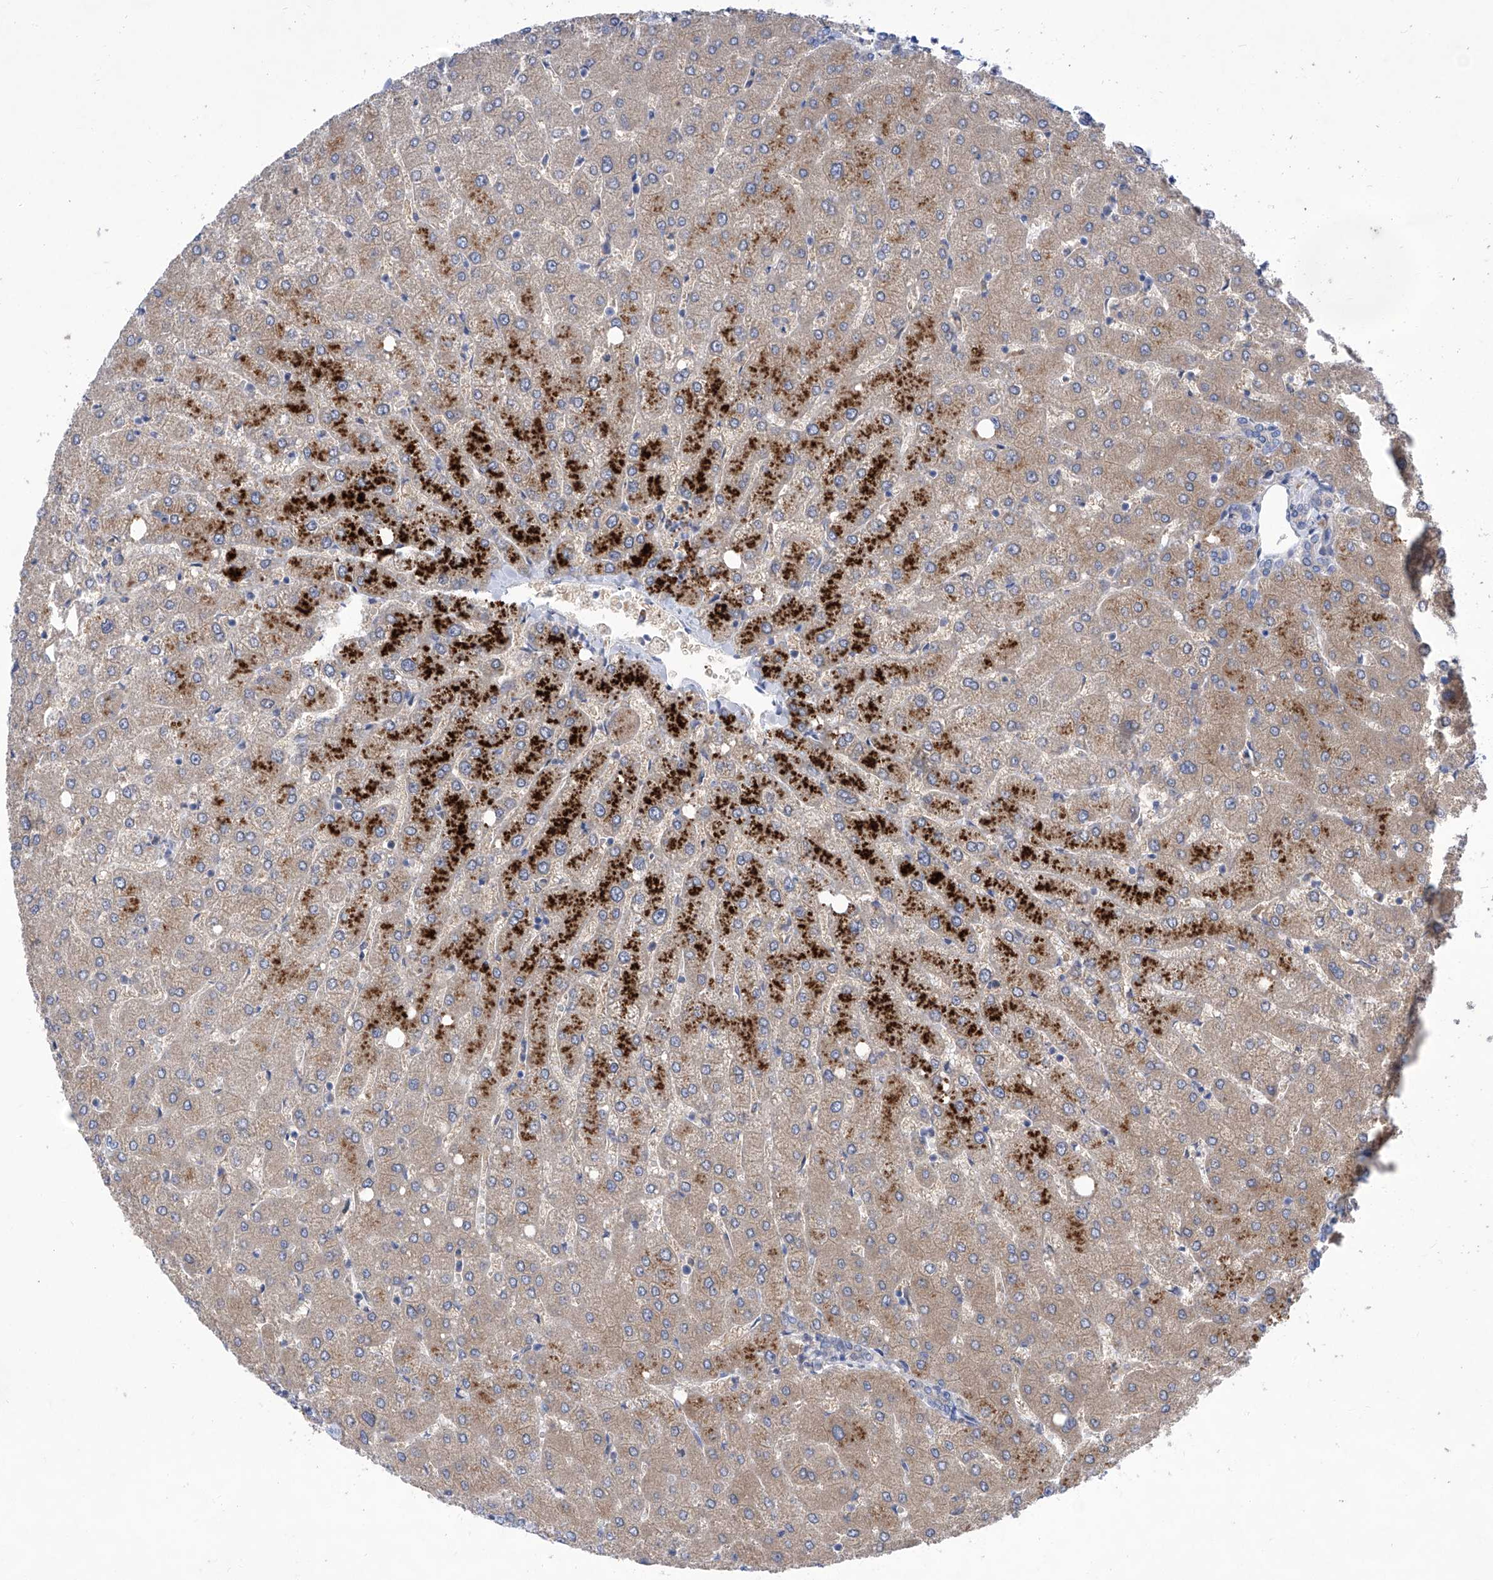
{"staining": {"intensity": "negative", "quantity": "none", "location": "none"}, "tissue": "liver", "cell_type": "Cholangiocytes", "image_type": "normal", "snomed": [{"axis": "morphology", "description": "Normal tissue, NOS"}, {"axis": "topography", "description": "Liver"}], "caption": "Micrograph shows no protein positivity in cholangiocytes of normal liver.", "gene": "SRBD1", "patient": {"sex": "female", "age": 54}}